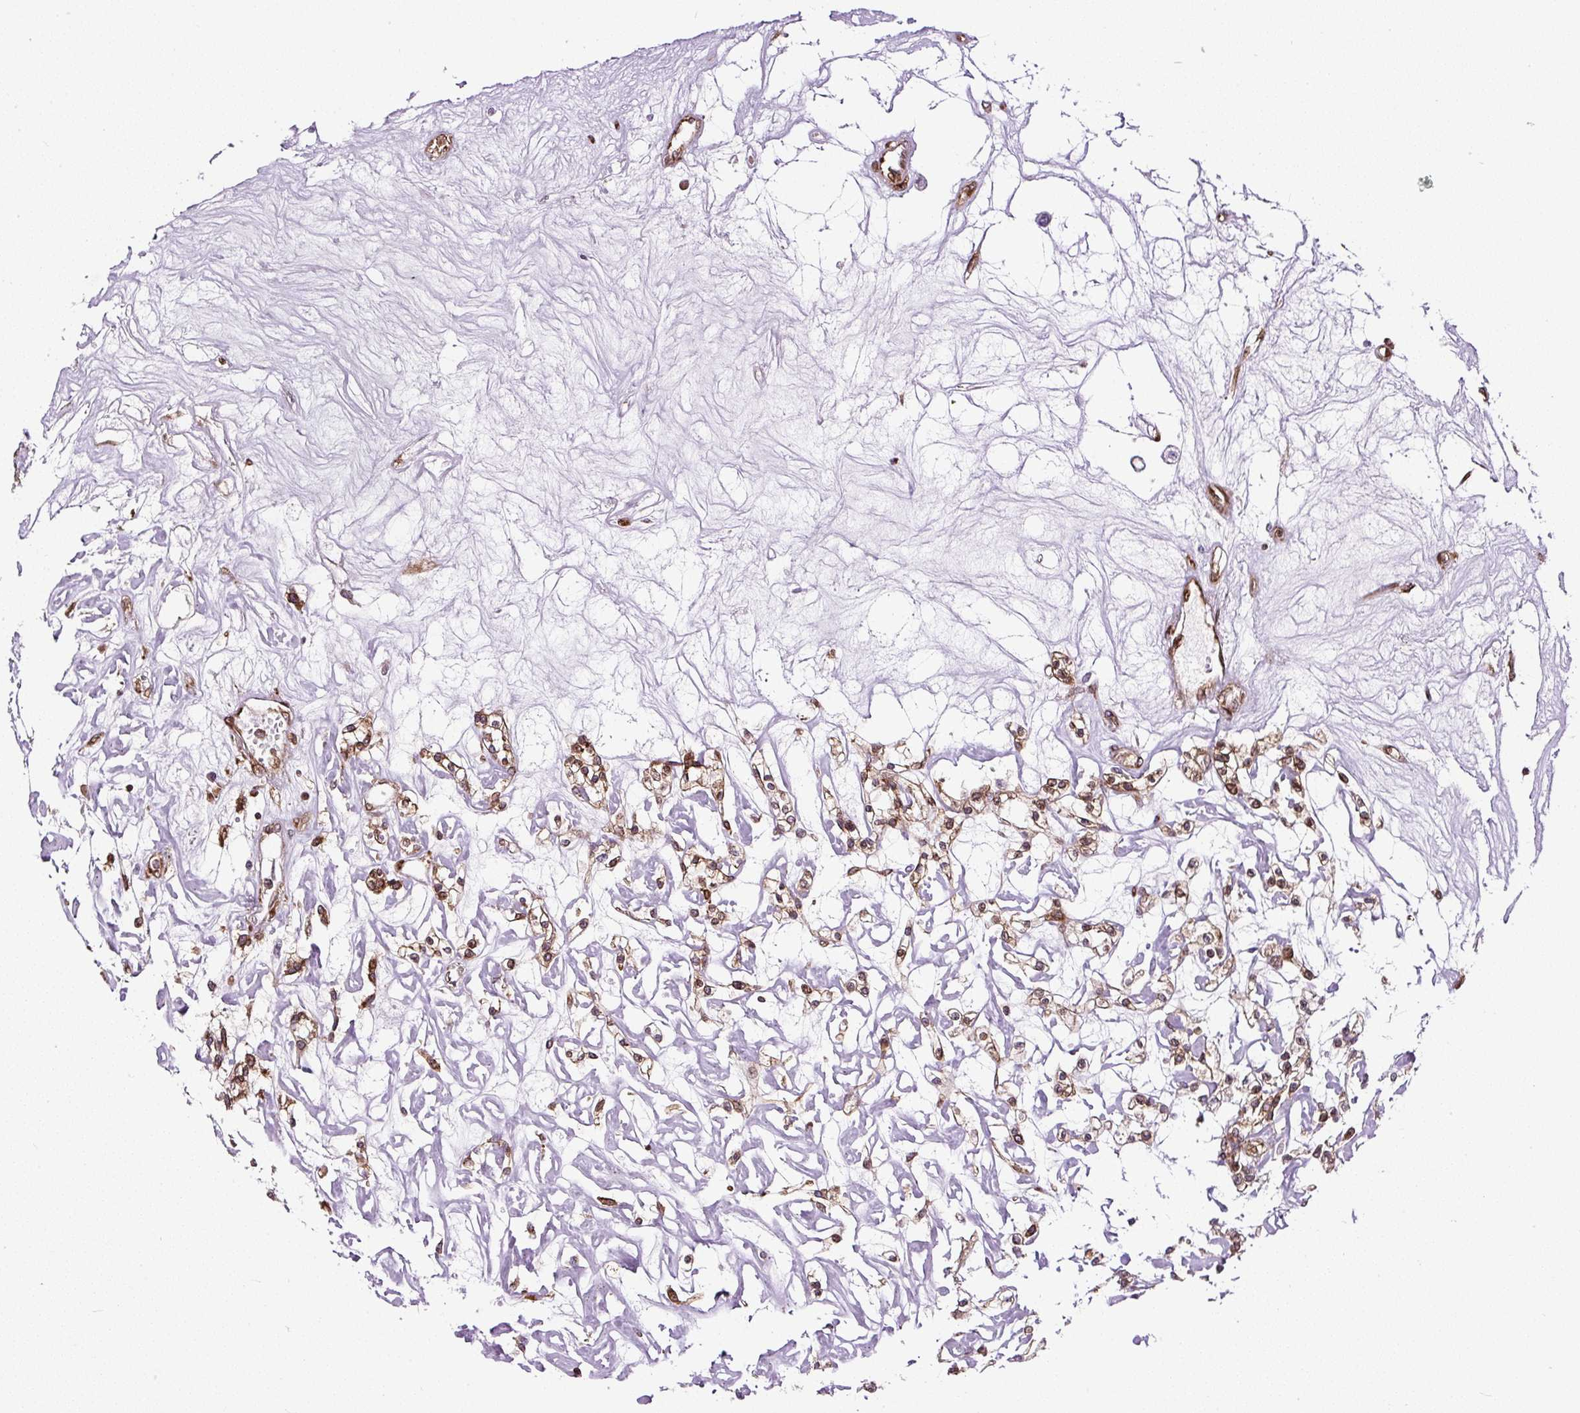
{"staining": {"intensity": "moderate", "quantity": "25%-75%", "location": "cytoplasmic/membranous,nuclear"}, "tissue": "renal cancer", "cell_type": "Tumor cells", "image_type": "cancer", "snomed": [{"axis": "morphology", "description": "Adenocarcinoma, NOS"}, {"axis": "topography", "description": "Kidney"}], "caption": "An immunohistochemistry image of neoplastic tissue is shown. Protein staining in brown shows moderate cytoplasmic/membranous and nuclear positivity in renal adenocarcinoma within tumor cells.", "gene": "KDM4E", "patient": {"sex": "female", "age": 59}}